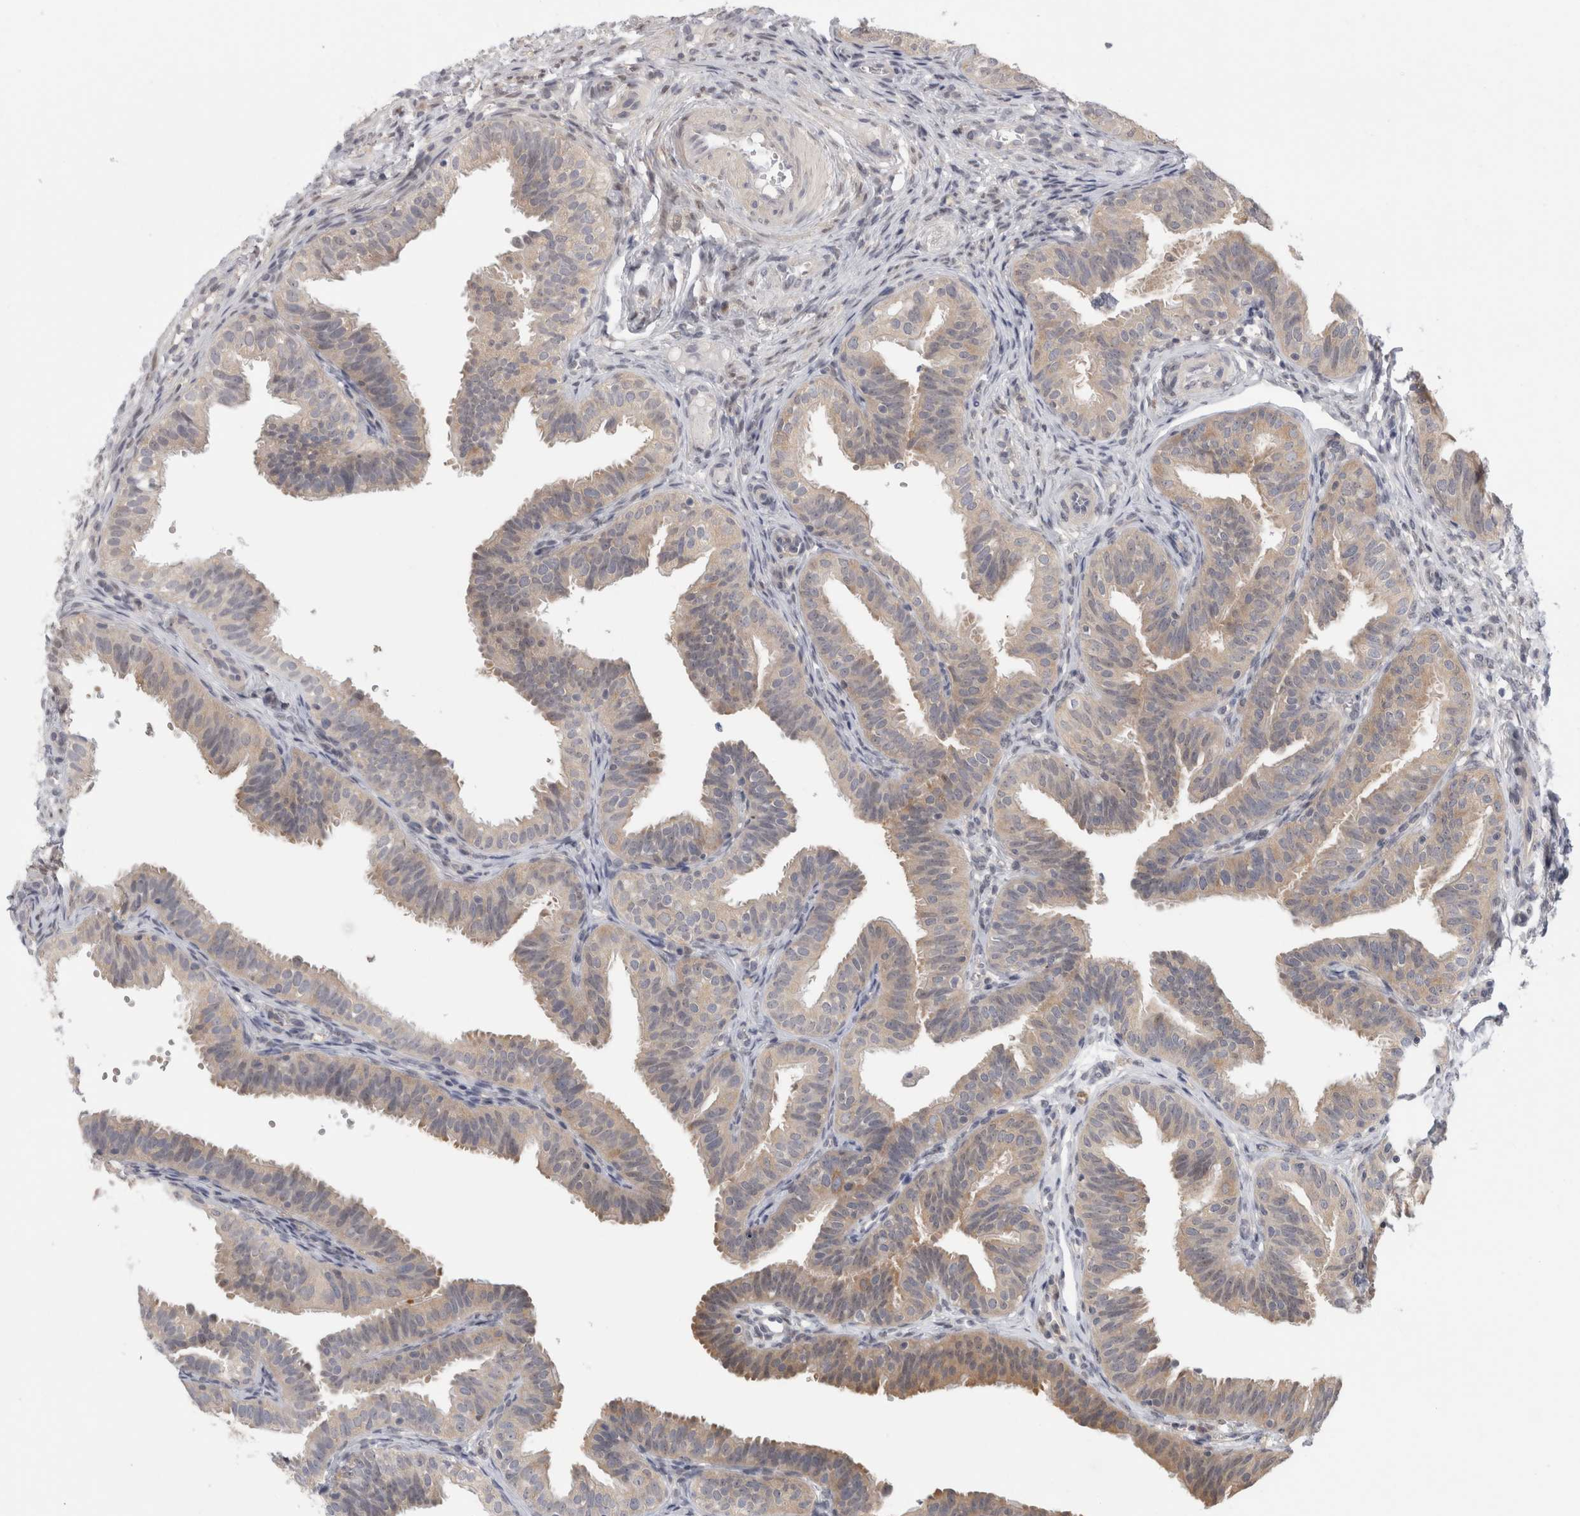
{"staining": {"intensity": "weak", "quantity": "25%-75%", "location": "cytoplasmic/membranous"}, "tissue": "fallopian tube", "cell_type": "Glandular cells", "image_type": "normal", "snomed": [{"axis": "morphology", "description": "Normal tissue, NOS"}, {"axis": "topography", "description": "Fallopian tube"}], "caption": "The micrograph demonstrates immunohistochemical staining of benign fallopian tube. There is weak cytoplasmic/membranous expression is identified in about 25%-75% of glandular cells.", "gene": "PIGP", "patient": {"sex": "female", "age": 35}}